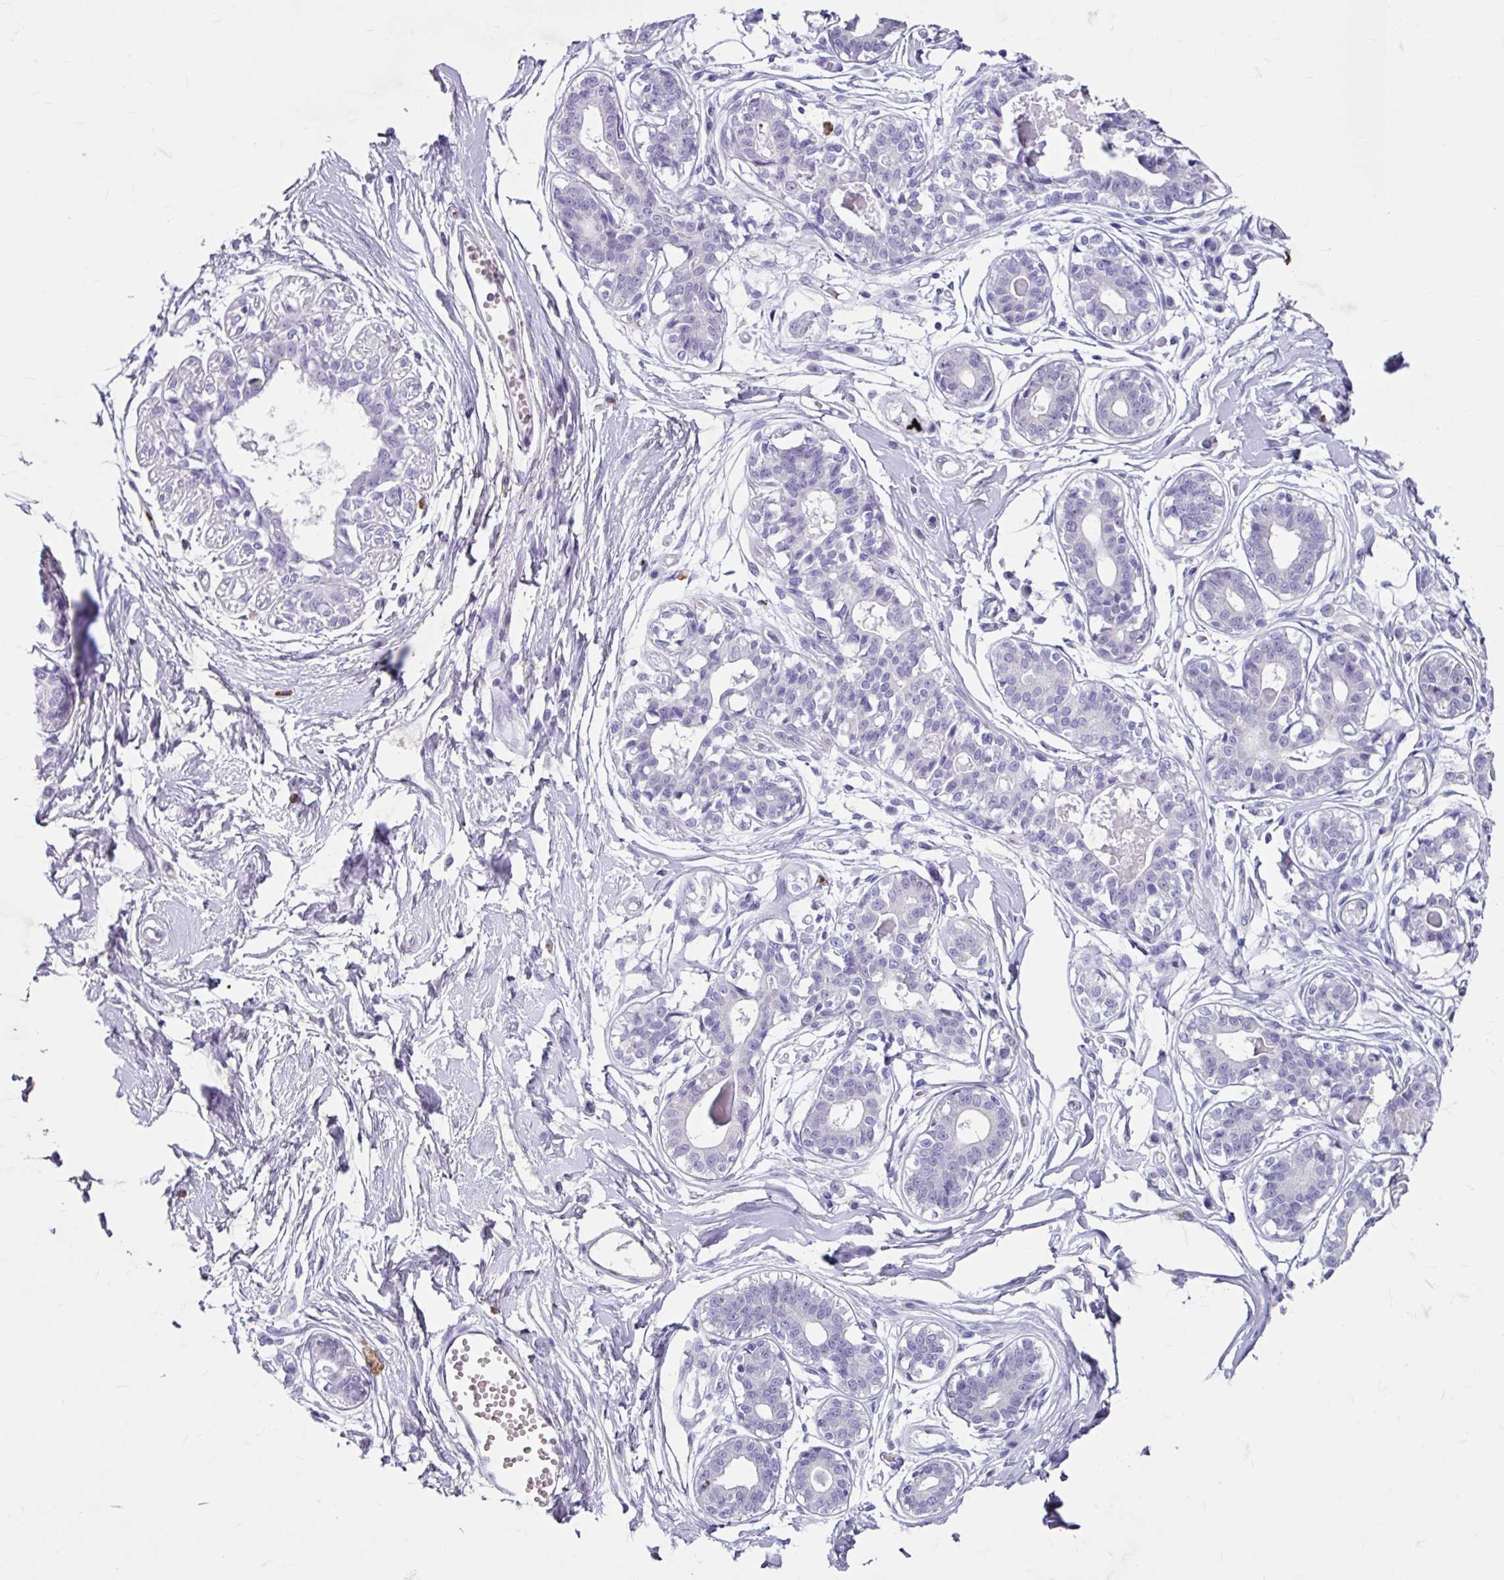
{"staining": {"intensity": "negative", "quantity": "none", "location": "none"}, "tissue": "breast", "cell_type": "Adipocytes", "image_type": "normal", "snomed": [{"axis": "morphology", "description": "Normal tissue, NOS"}, {"axis": "topography", "description": "Breast"}], "caption": "Human breast stained for a protein using immunohistochemistry (IHC) displays no positivity in adipocytes.", "gene": "ANKRD1", "patient": {"sex": "female", "age": 45}}